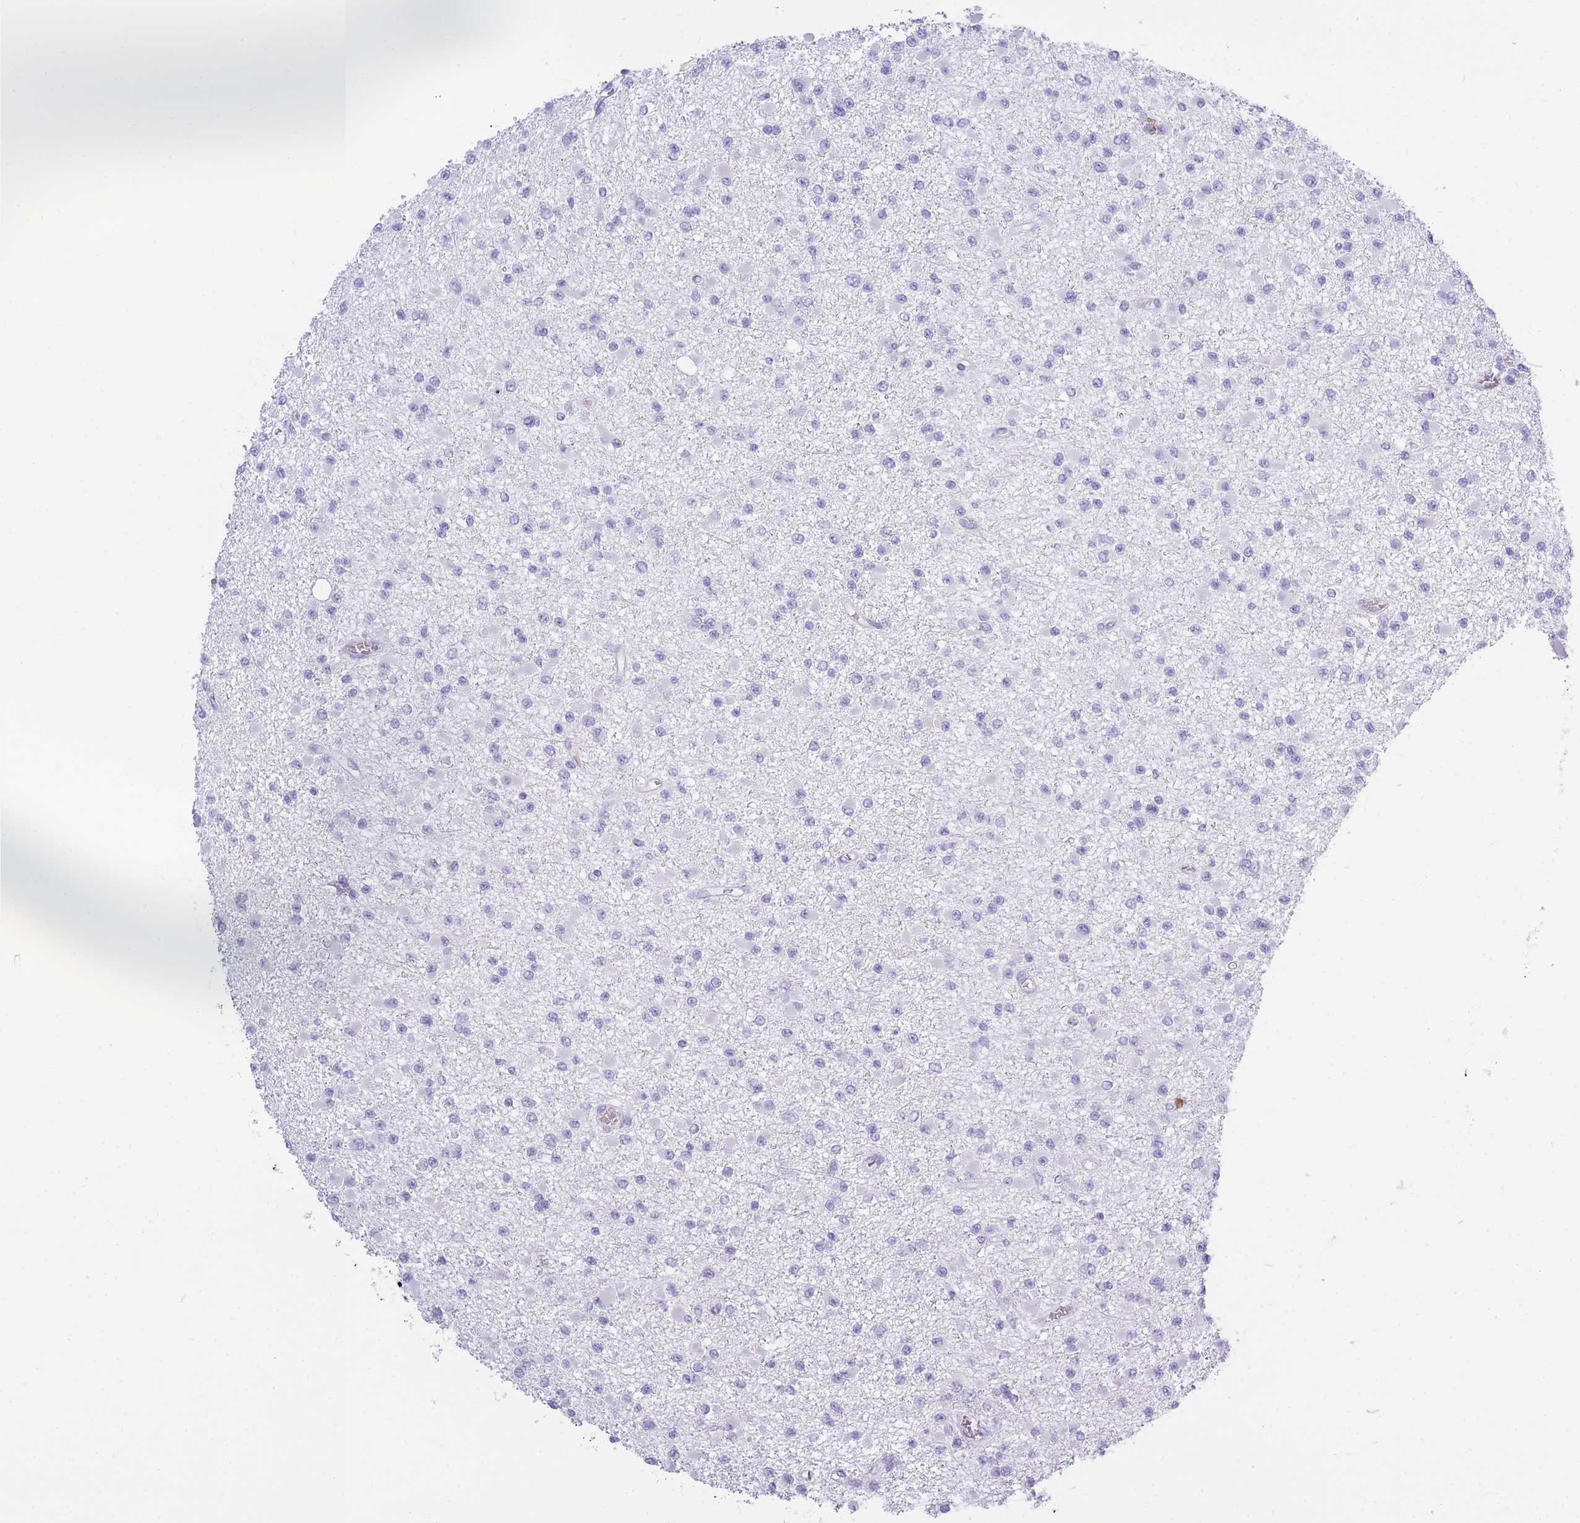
{"staining": {"intensity": "negative", "quantity": "none", "location": "none"}, "tissue": "glioma", "cell_type": "Tumor cells", "image_type": "cancer", "snomed": [{"axis": "morphology", "description": "Glioma, malignant, Low grade"}, {"axis": "topography", "description": "Brain"}], "caption": "An image of human glioma is negative for staining in tumor cells.", "gene": "XKR8", "patient": {"sex": "female", "age": 22}}